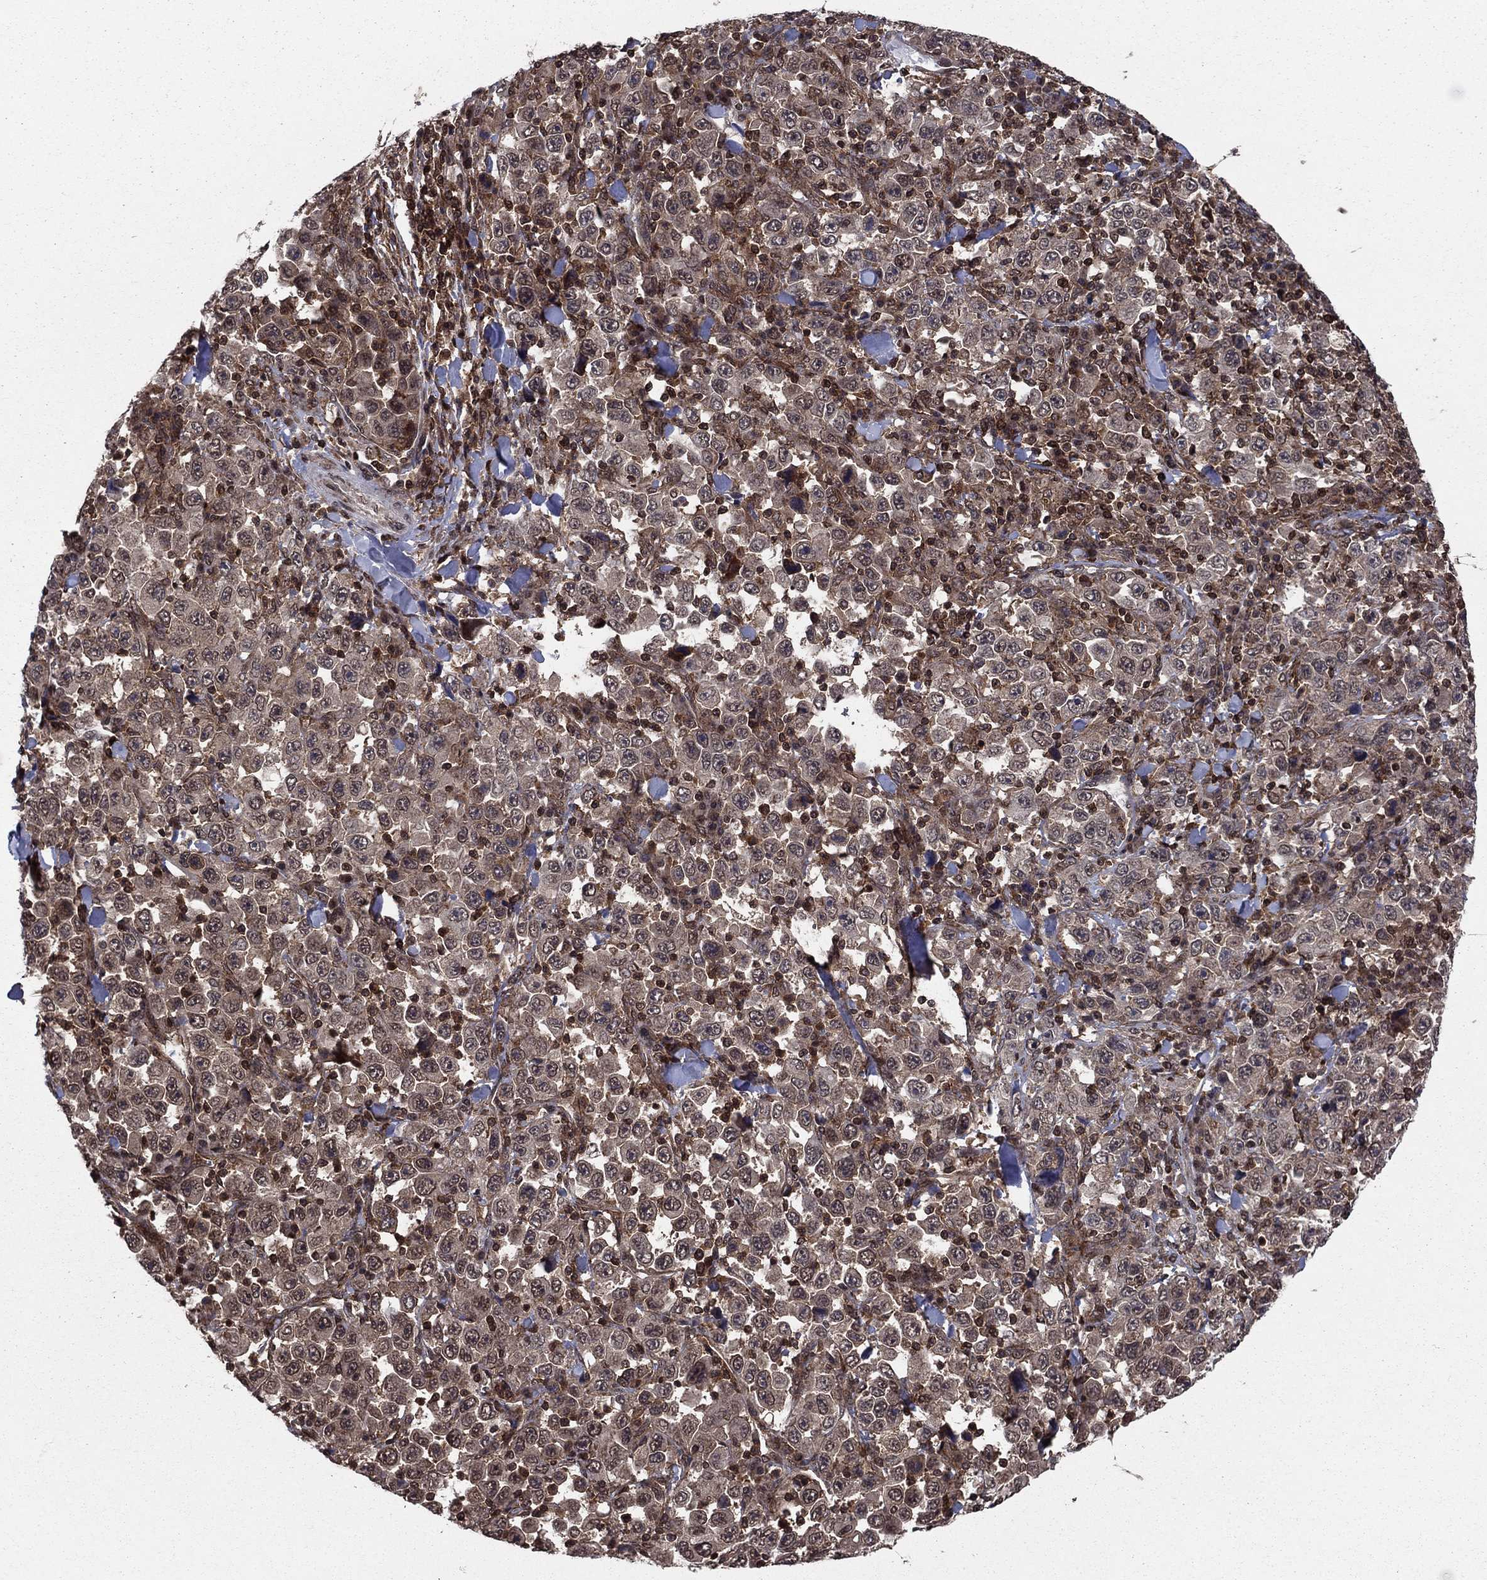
{"staining": {"intensity": "moderate", "quantity": "<25%", "location": "cytoplasmic/membranous,nuclear"}, "tissue": "stomach cancer", "cell_type": "Tumor cells", "image_type": "cancer", "snomed": [{"axis": "morphology", "description": "Normal tissue, NOS"}, {"axis": "morphology", "description": "Adenocarcinoma, NOS"}, {"axis": "topography", "description": "Stomach, upper"}, {"axis": "topography", "description": "Stomach"}], "caption": "The photomicrograph reveals staining of stomach adenocarcinoma, revealing moderate cytoplasmic/membranous and nuclear protein expression (brown color) within tumor cells.", "gene": "SSX2IP", "patient": {"sex": "male", "age": 59}}